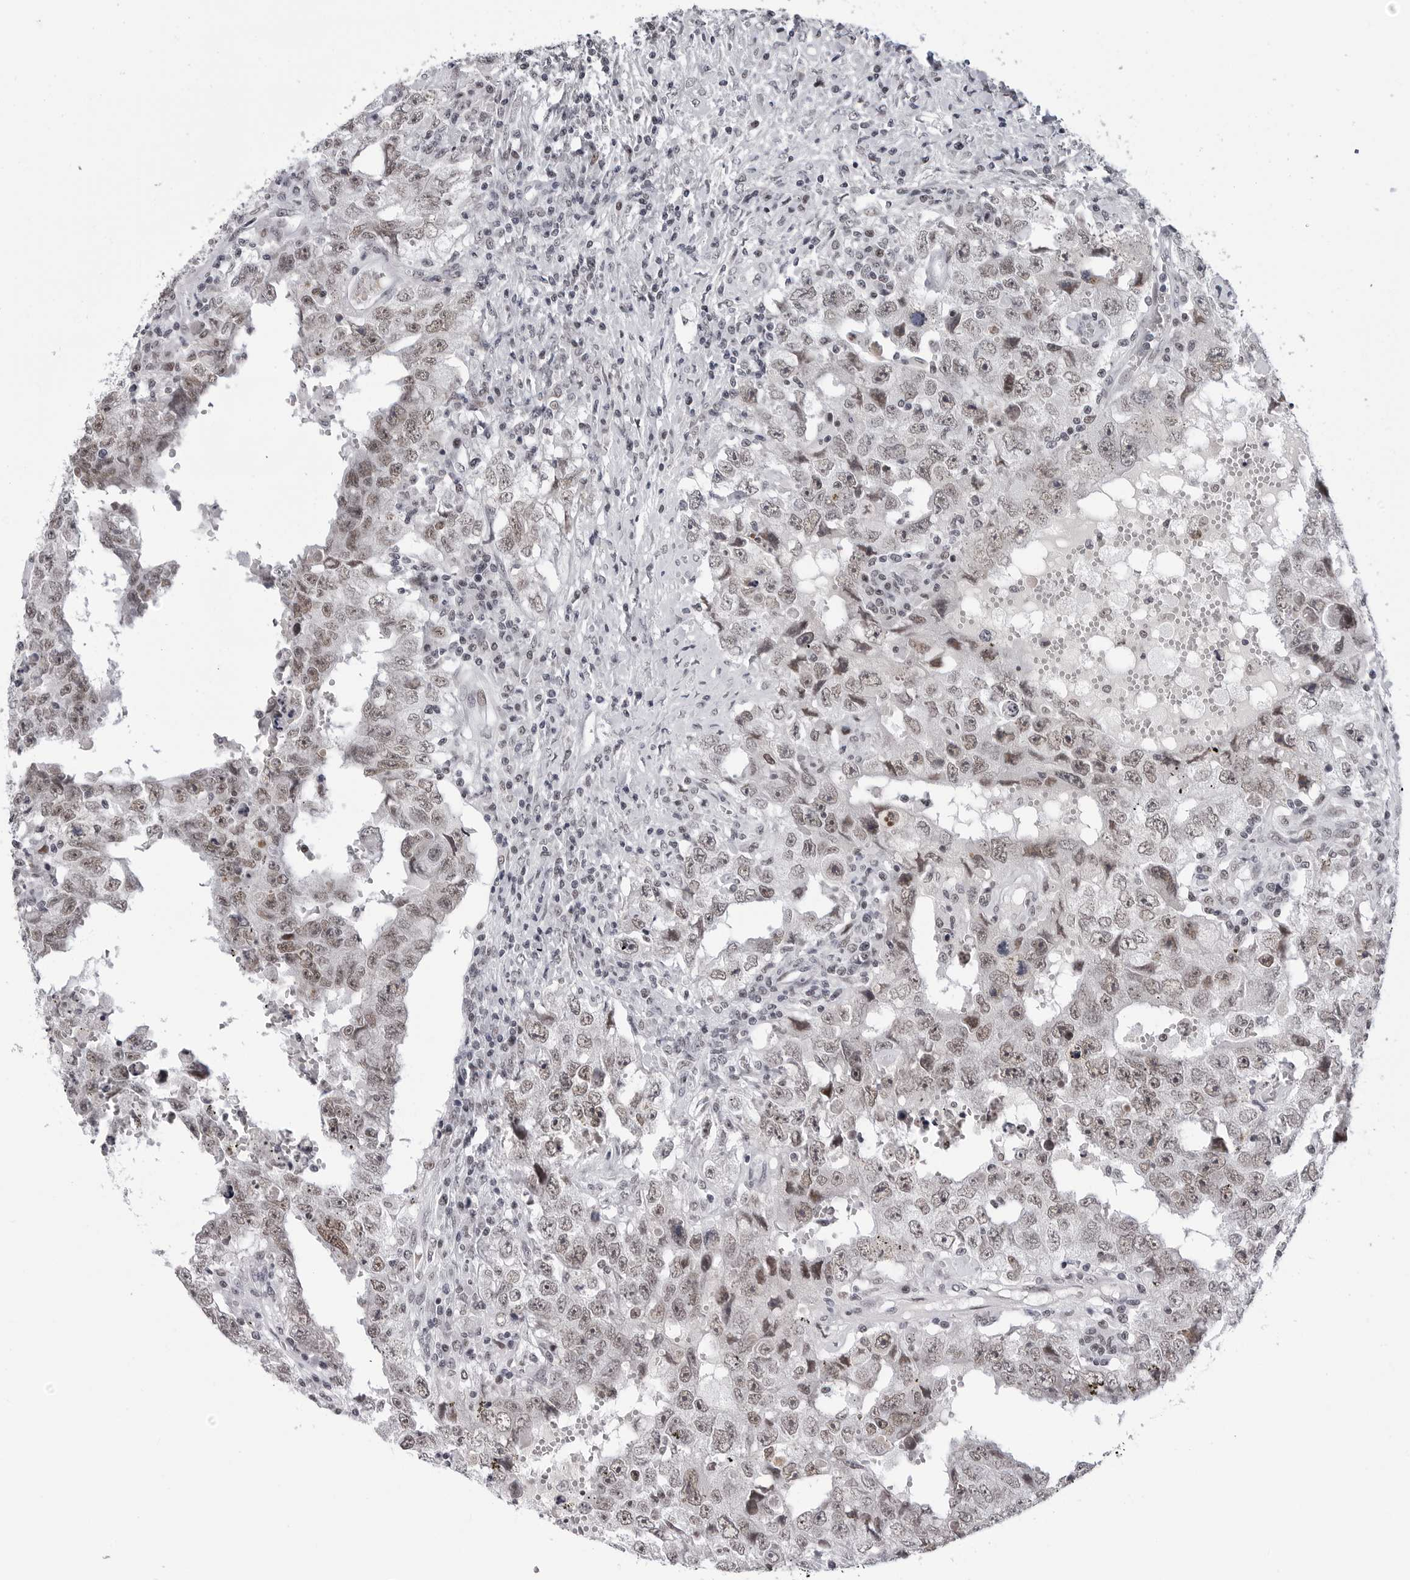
{"staining": {"intensity": "weak", "quantity": ">75%", "location": "nuclear"}, "tissue": "testis cancer", "cell_type": "Tumor cells", "image_type": "cancer", "snomed": [{"axis": "morphology", "description": "Carcinoma, Embryonal, NOS"}, {"axis": "topography", "description": "Testis"}], "caption": "A histopathology image of testis cancer (embryonal carcinoma) stained for a protein reveals weak nuclear brown staining in tumor cells.", "gene": "SF3B4", "patient": {"sex": "male", "age": 26}}